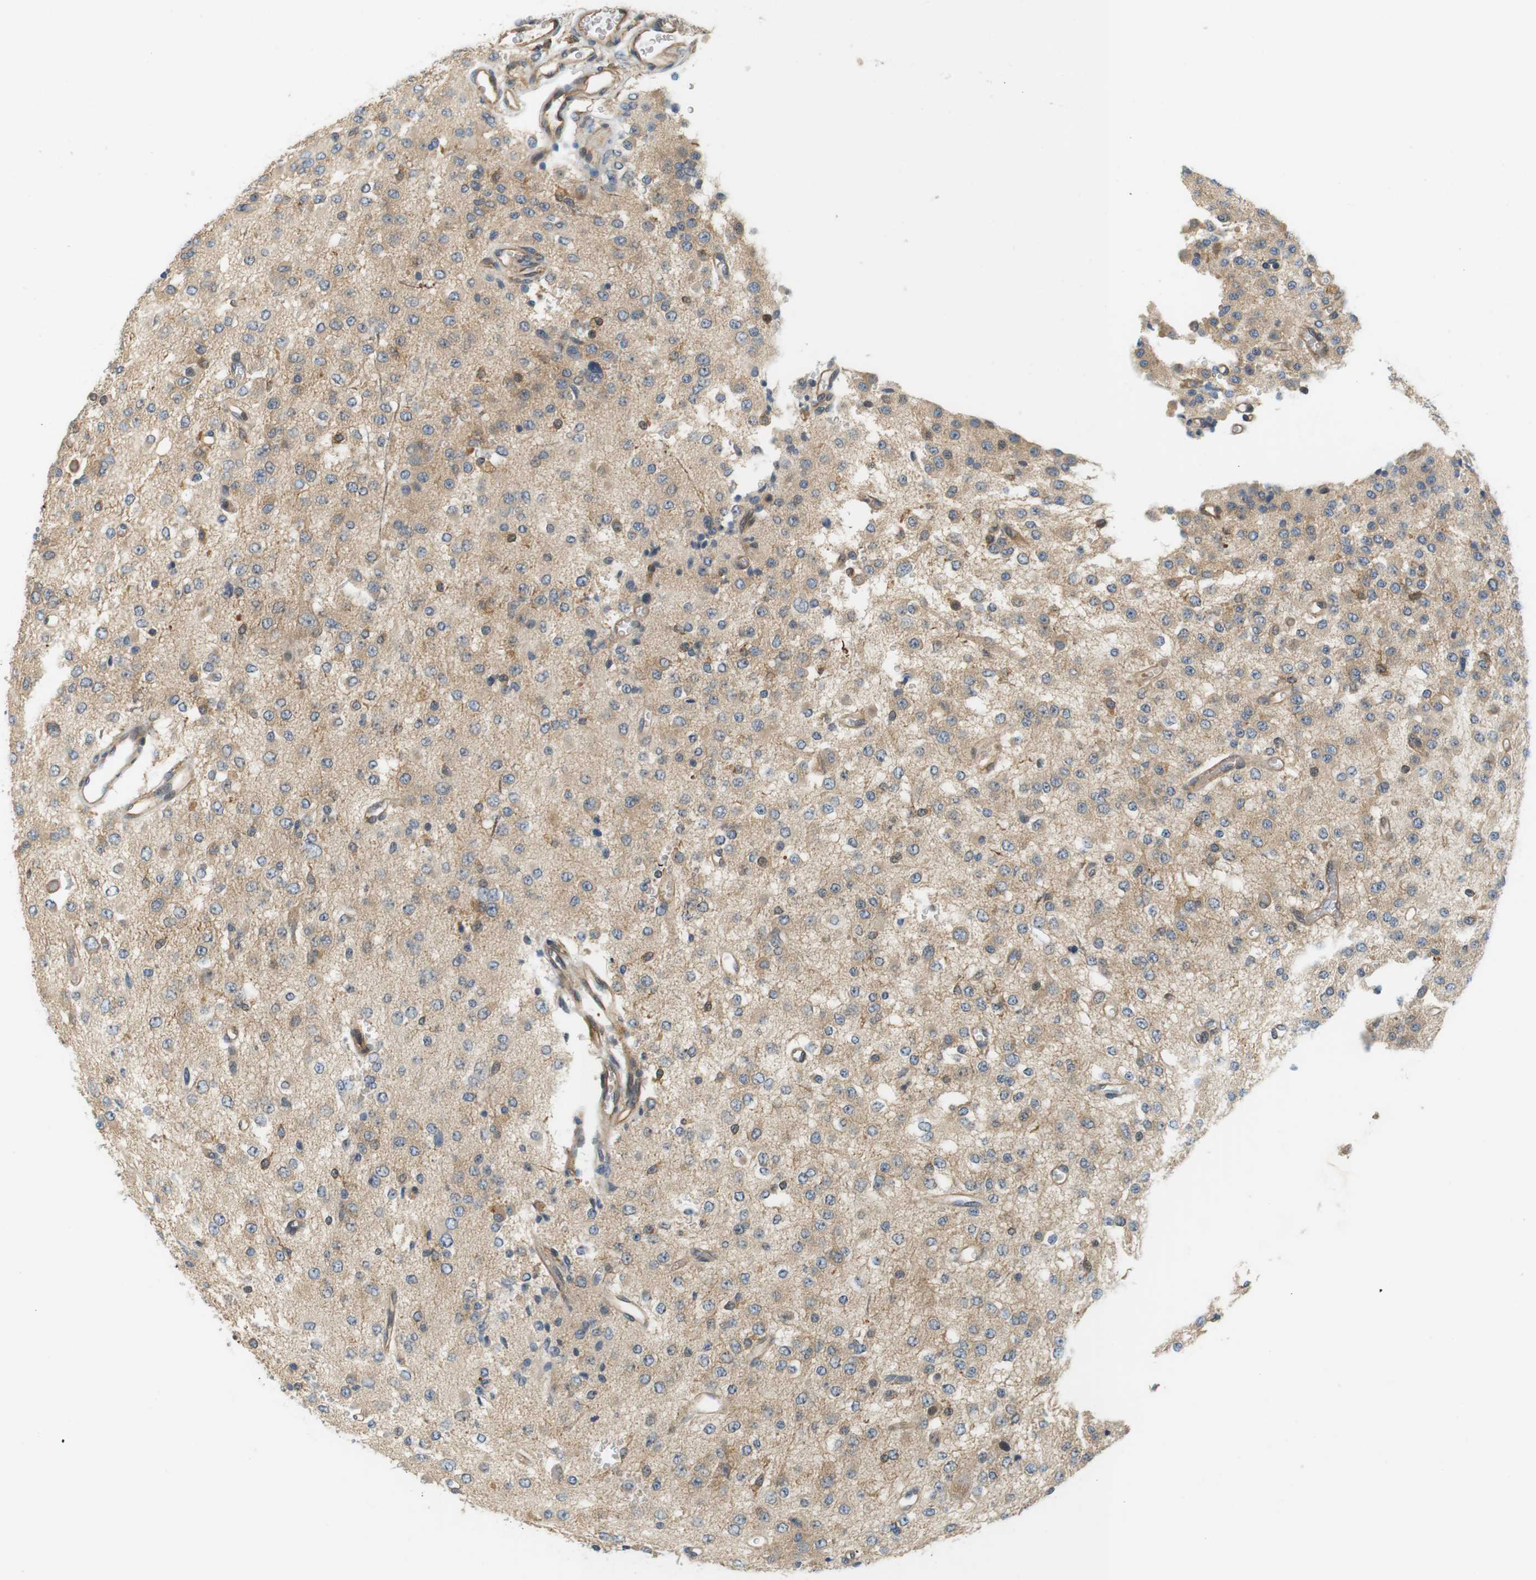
{"staining": {"intensity": "moderate", "quantity": "25%-75%", "location": "cytoplasmic/membranous"}, "tissue": "glioma", "cell_type": "Tumor cells", "image_type": "cancer", "snomed": [{"axis": "morphology", "description": "Glioma, malignant, Low grade"}, {"axis": "topography", "description": "Brain"}], "caption": "Immunohistochemistry staining of glioma, which reveals medium levels of moderate cytoplasmic/membranous staining in approximately 25%-75% of tumor cells indicating moderate cytoplasmic/membranous protein positivity. The staining was performed using DAB (3,3'-diaminobenzidine) (brown) for protein detection and nuclei were counterstained in hematoxylin (blue).", "gene": "SH3GLB1", "patient": {"sex": "male", "age": 38}}